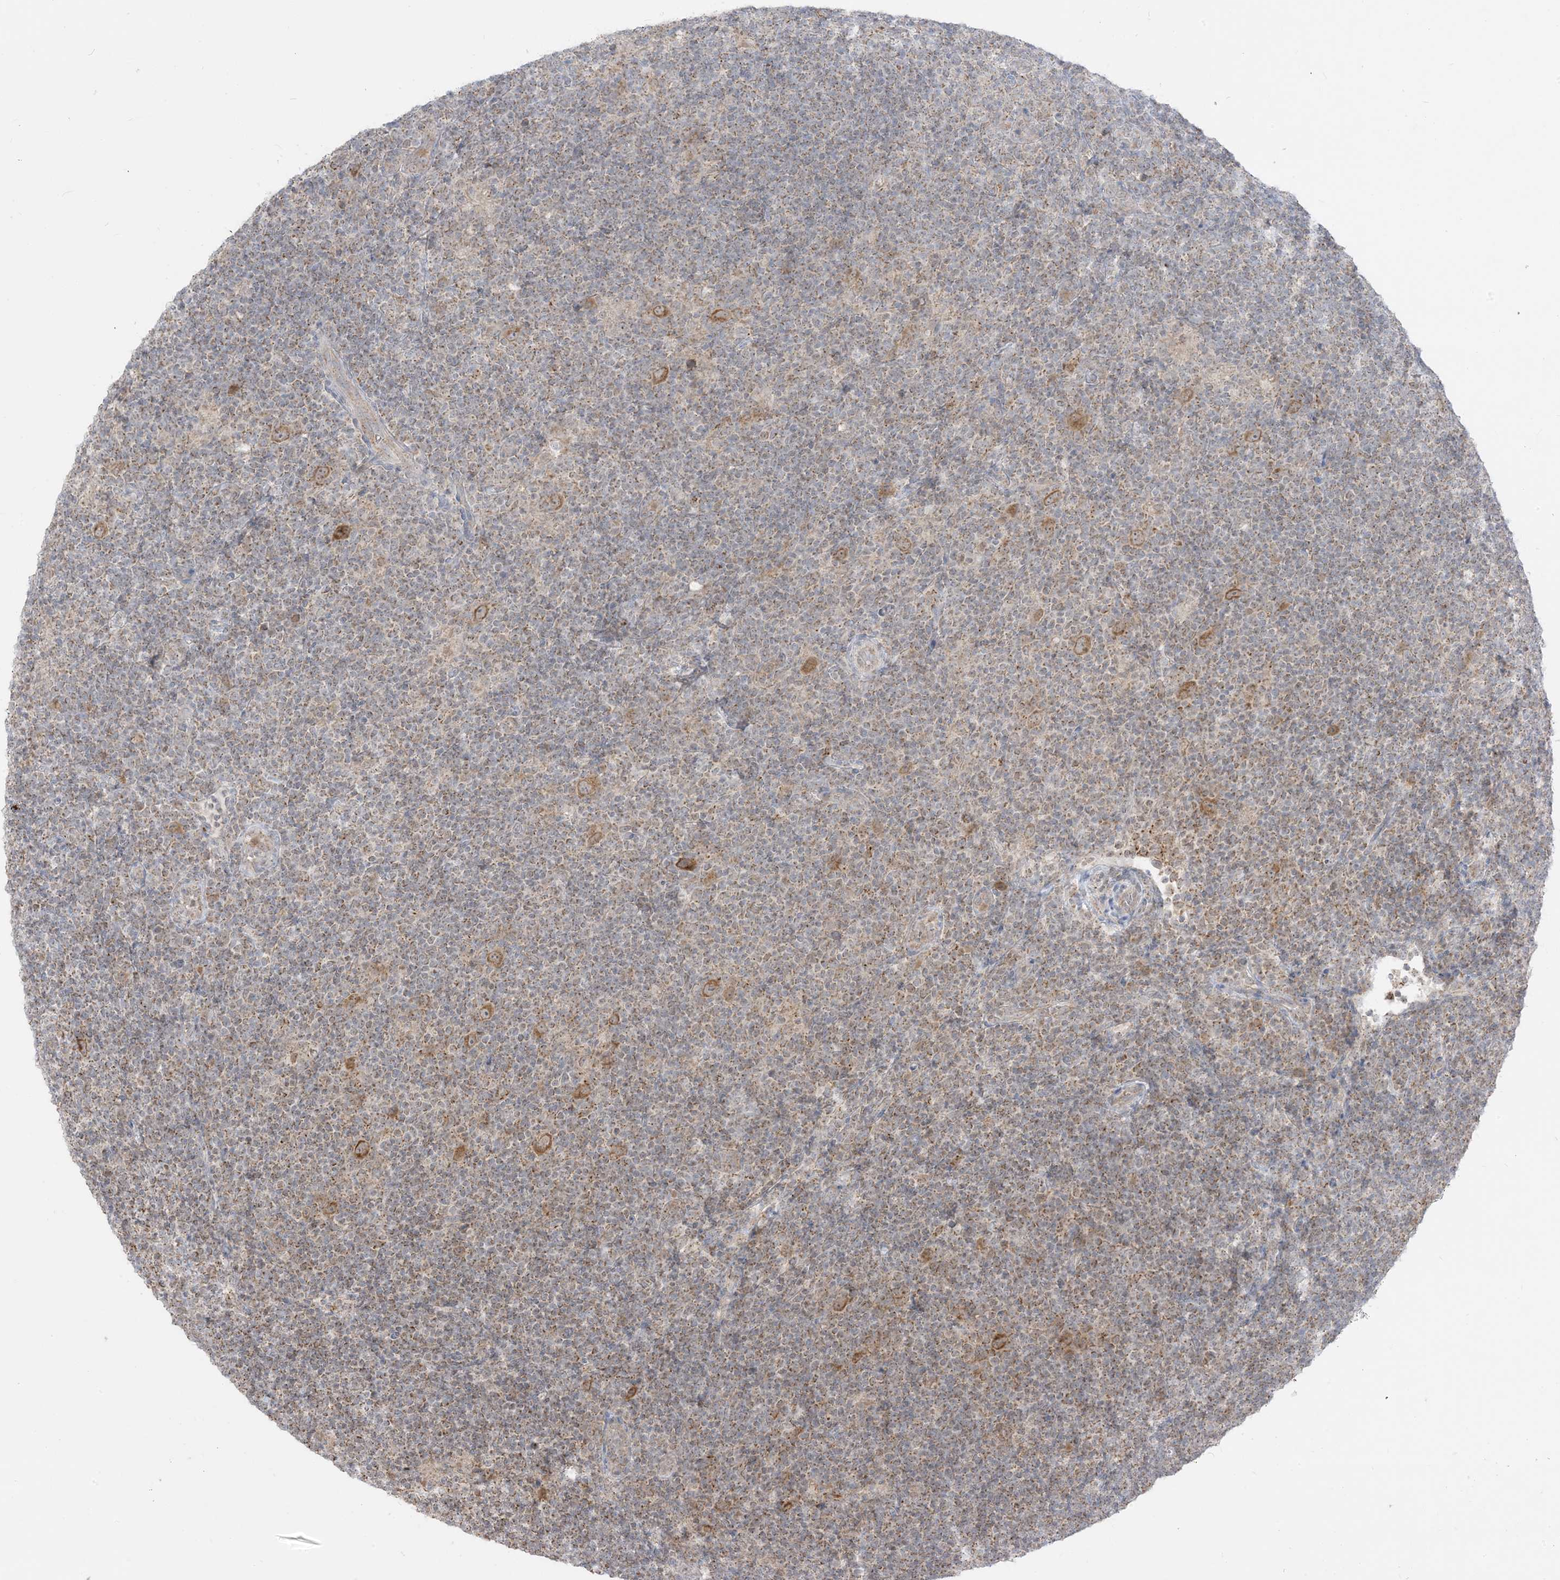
{"staining": {"intensity": "moderate", "quantity": ">75%", "location": "cytoplasmic/membranous"}, "tissue": "lymphoma", "cell_type": "Tumor cells", "image_type": "cancer", "snomed": [{"axis": "morphology", "description": "Hodgkin's disease, NOS"}, {"axis": "topography", "description": "Lymph node"}], "caption": "DAB (3,3'-diaminobenzidine) immunohistochemical staining of human lymphoma shows moderate cytoplasmic/membranous protein positivity in about >75% of tumor cells.", "gene": "KANSL3", "patient": {"sex": "female", "age": 57}}